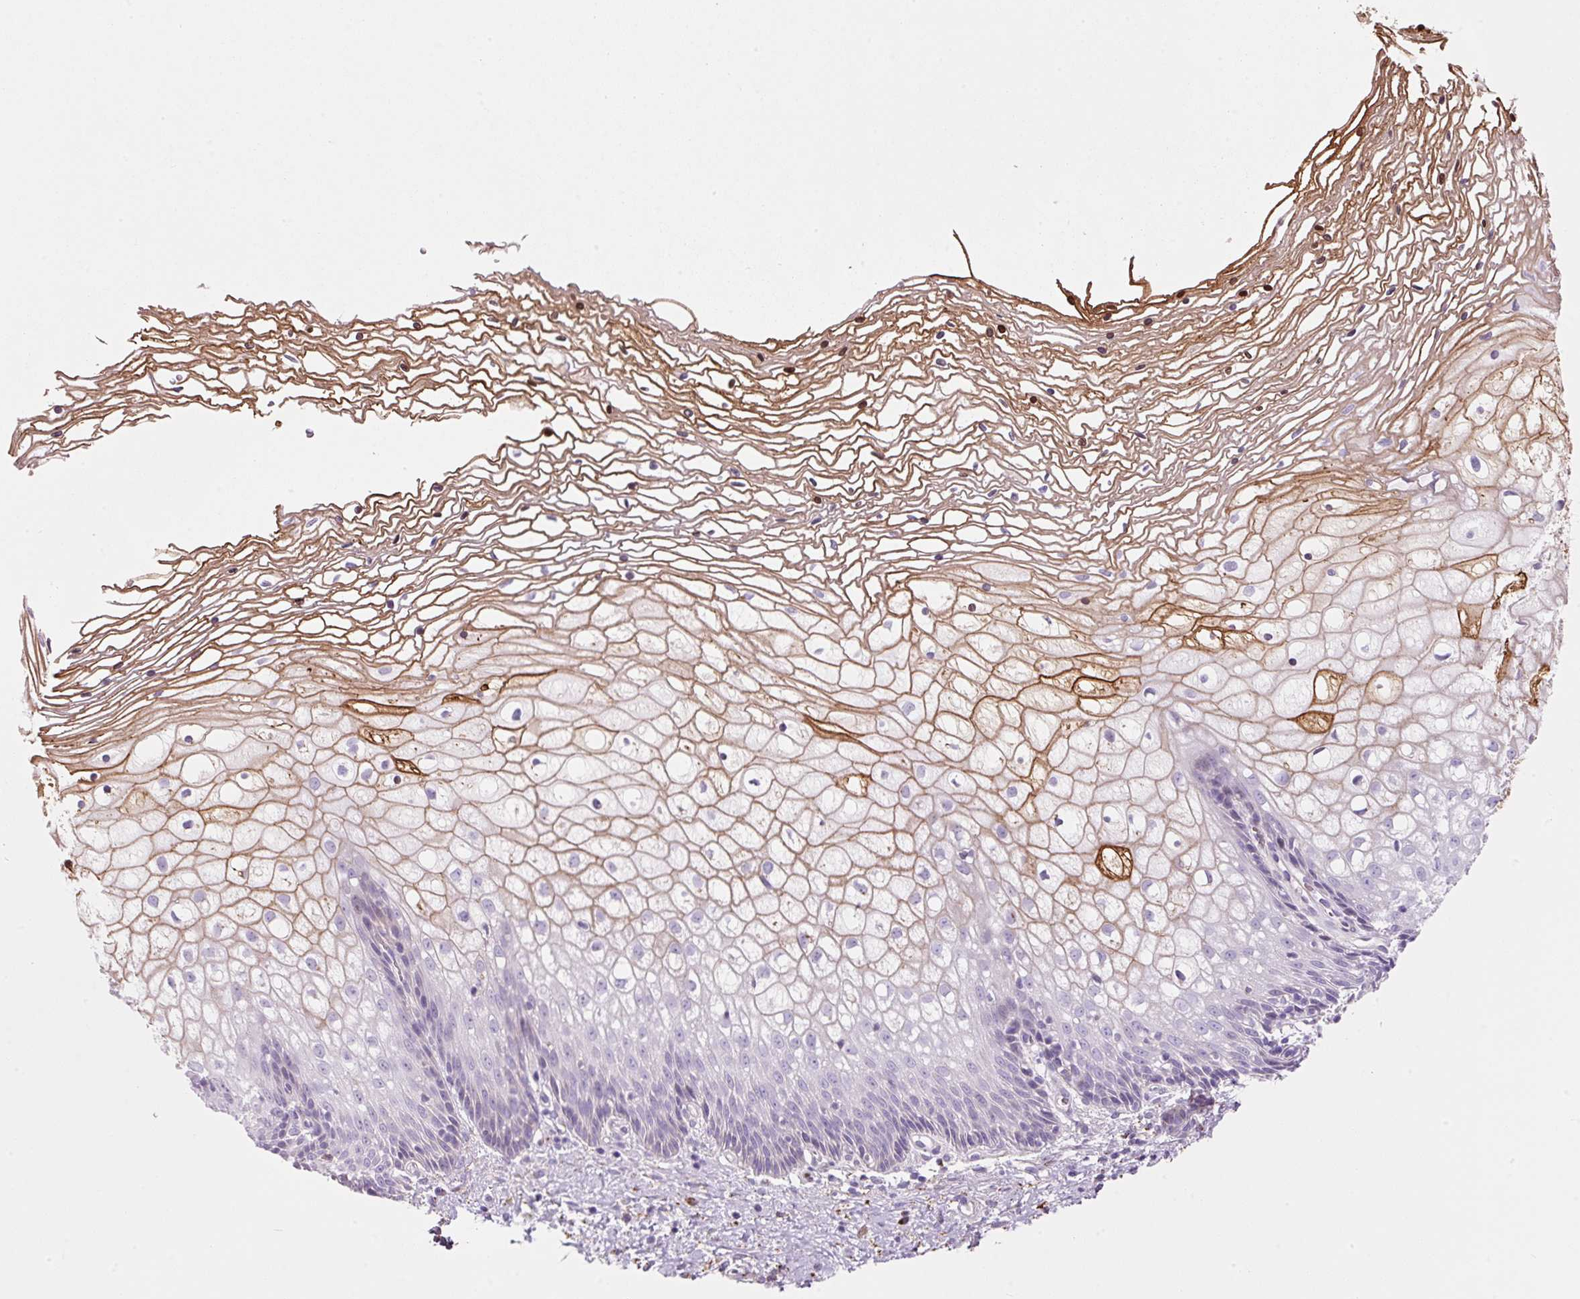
{"staining": {"intensity": "strong", "quantity": ">75%", "location": "cytoplasmic/membranous"}, "tissue": "cervix", "cell_type": "Glandular cells", "image_type": "normal", "snomed": [{"axis": "morphology", "description": "Normal tissue, NOS"}, {"axis": "topography", "description": "Cervix"}], "caption": "Protein staining reveals strong cytoplasmic/membranous expression in about >75% of glandular cells in unremarkable cervix. The staining is performed using DAB brown chromogen to label protein expression. The nuclei are counter-stained blue using hematoxylin.", "gene": "TMC8", "patient": {"sex": "female", "age": 36}}